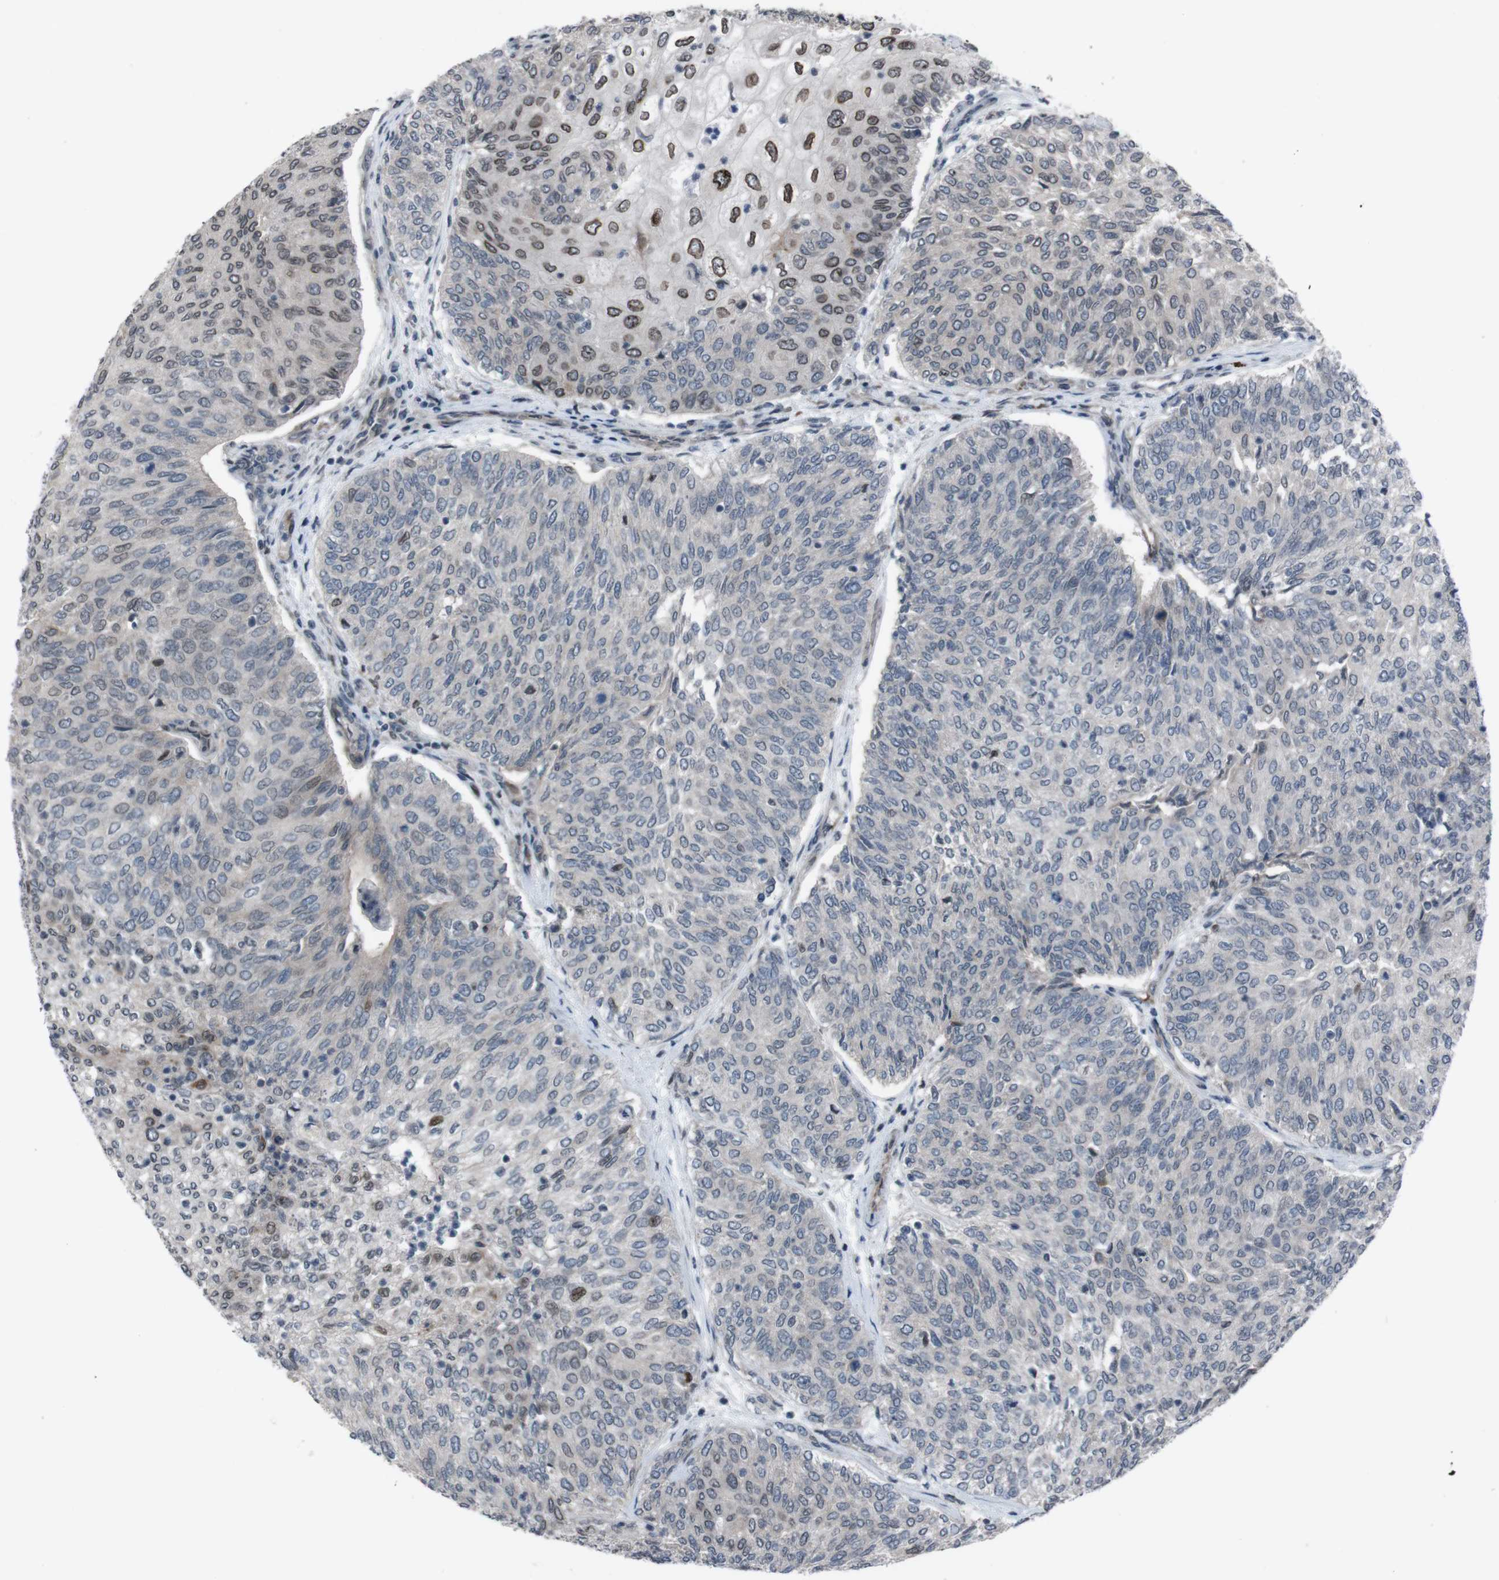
{"staining": {"intensity": "moderate", "quantity": "<25%", "location": "cytoplasmic/membranous,nuclear"}, "tissue": "urothelial cancer", "cell_type": "Tumor cells", "image_type": "cancer", "snomed": [{"axis": "morphology", "description": "Urothelial carcinoma, Low grade"}, {"axis": "topography", "description": "Urinary bladder"}], "caption": "Approximately <25% of tumor cells in urothelial cancer show moderate cytoplasmic/membranous and nuclear protein staining as visualized by brown immunohistochemical staining.", "gene": "SS18L1", "patient": {"sex": "female", "age": 79}}